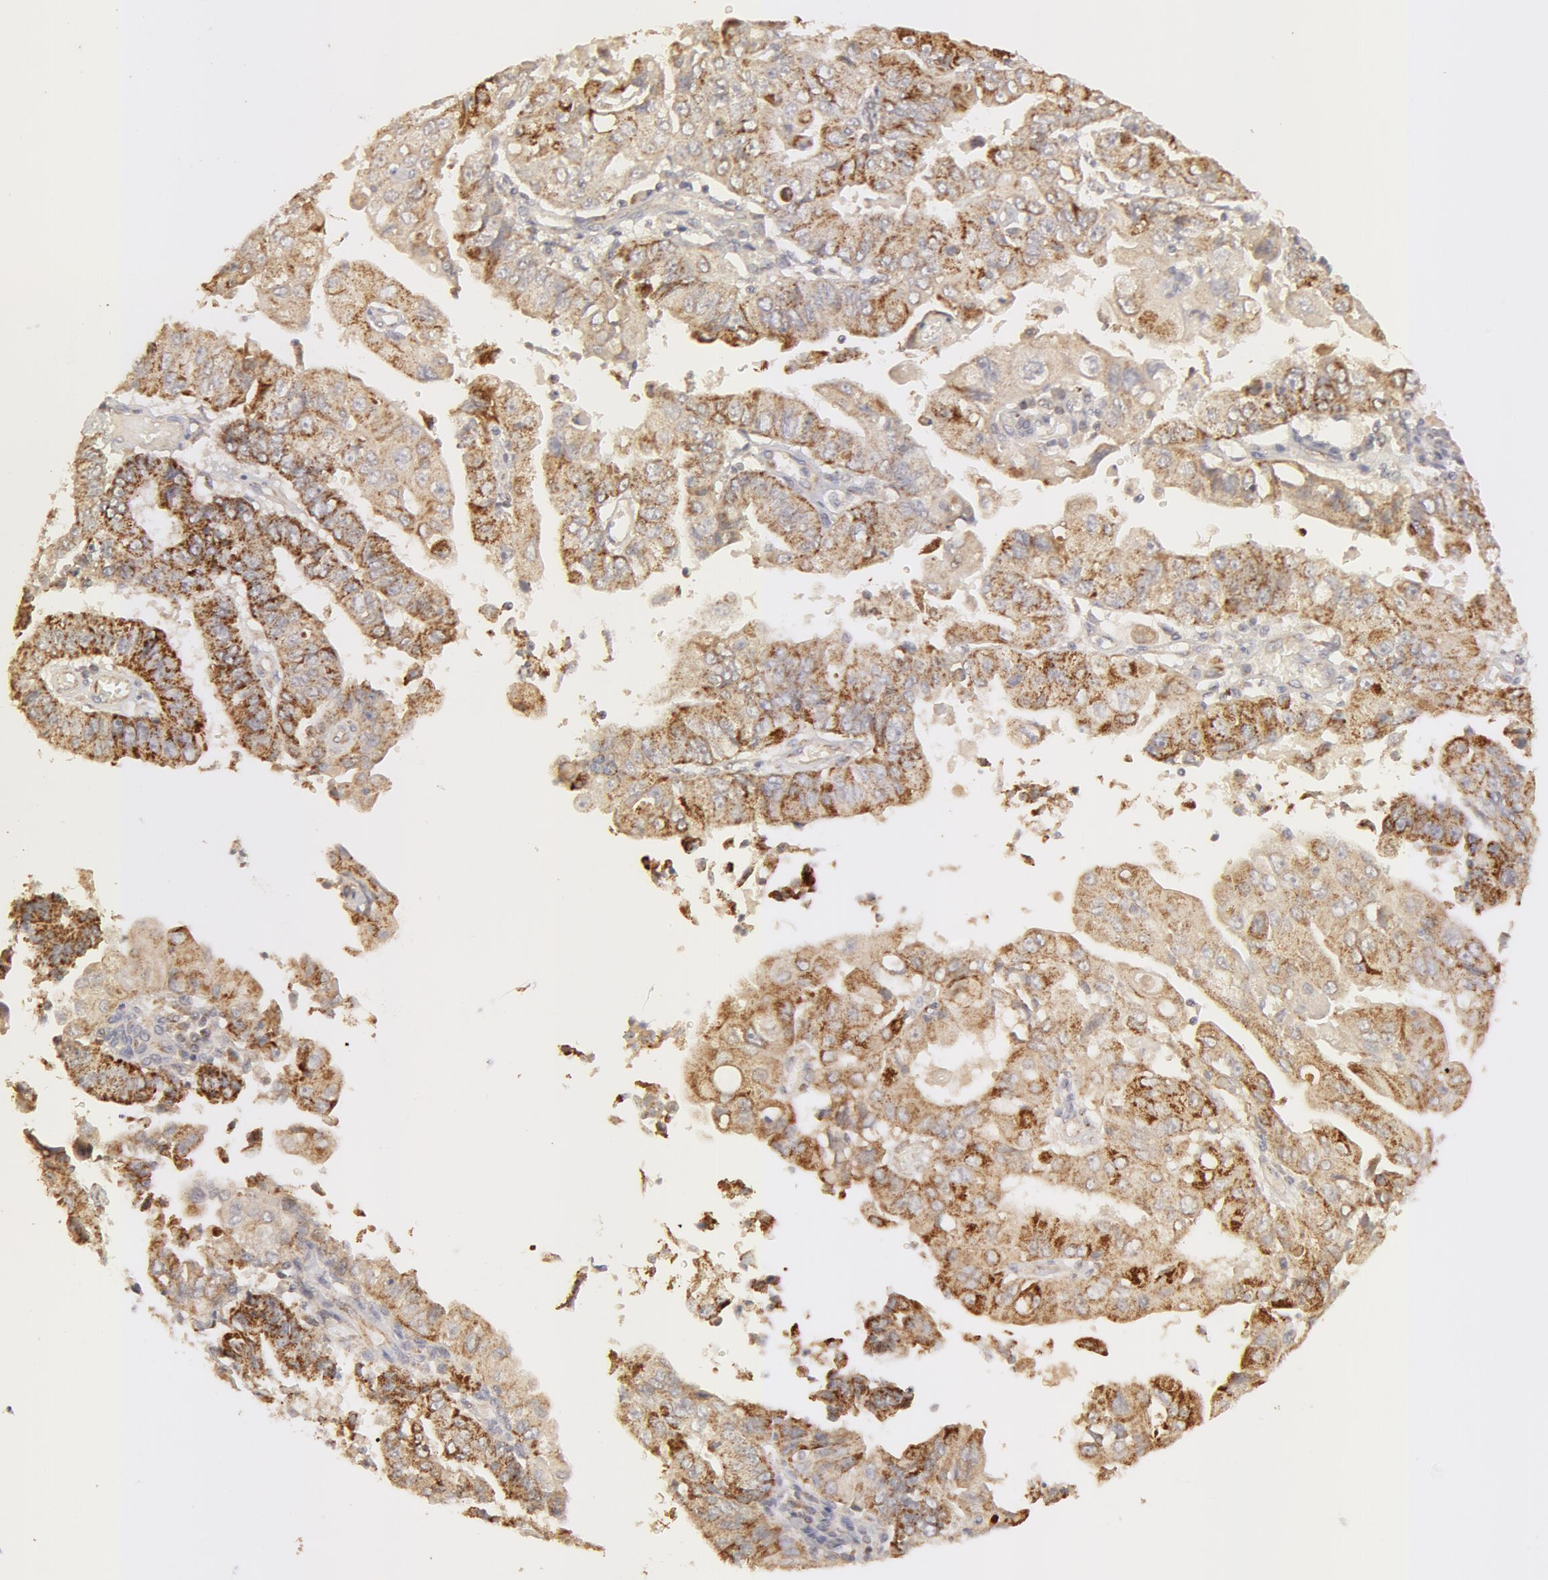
{"staining": {"intensity": "weak", "quantity": "25%-75%", "location": "cytoplasmic/membranous"}, "tissue": "endometrial cancer", "cell_type": "Tumor cells", "image_type": "cancer", "snomed": [{"axis": "morphology", "description": "Adenocarcinoma, NOS"}, {"axis": "topography", "description": "Endometrium"}], "caption": "Endometrial cancer stained for a protein exhibits weak cytoplasmic/membranous positivity in tumor cells.", "gene": "ADPRH", "patient": {"sex": "female", "age": 75}}